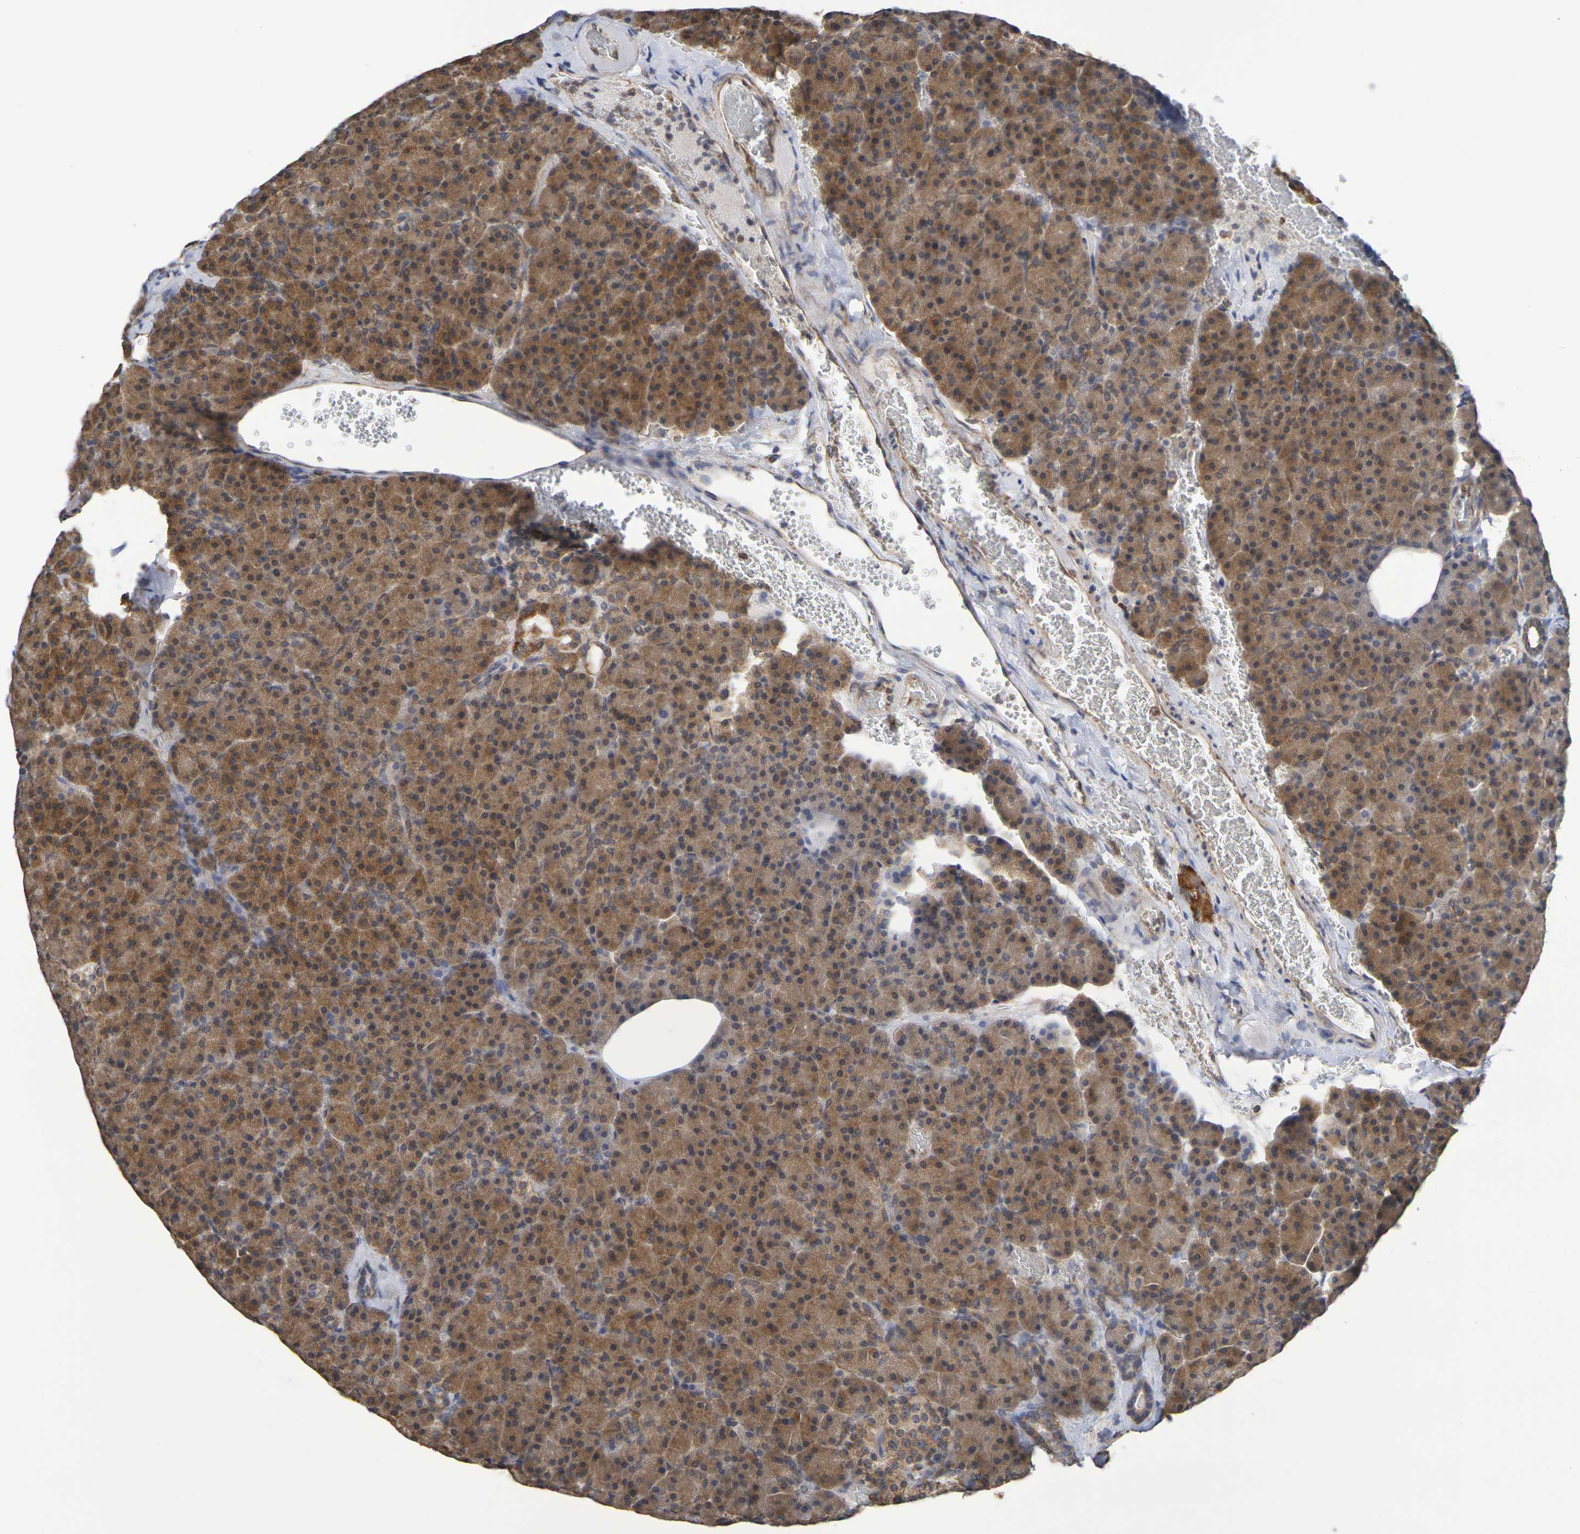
{"staining": {"intensity": "moderate", "quantity": ">75%", "location": "cytoplasmic/membranous"}, "tissue": "pancreas", "cell_type": "Exocrine glandular cells", "image_type": "normal", "snomed": [{"axis": "morphology", "description": "Normal tissue, NOS"}, {"axis": "topography", "description": "Pancreas"}], "caption": "This is a micrograph of IHC staining of normal pancreas, which shows moderate expression in the cytoplasmic/membranous of exocrine glandular cells.", "gene": "CHRNB1", "patient": {"sex": "female", "age": 35}}